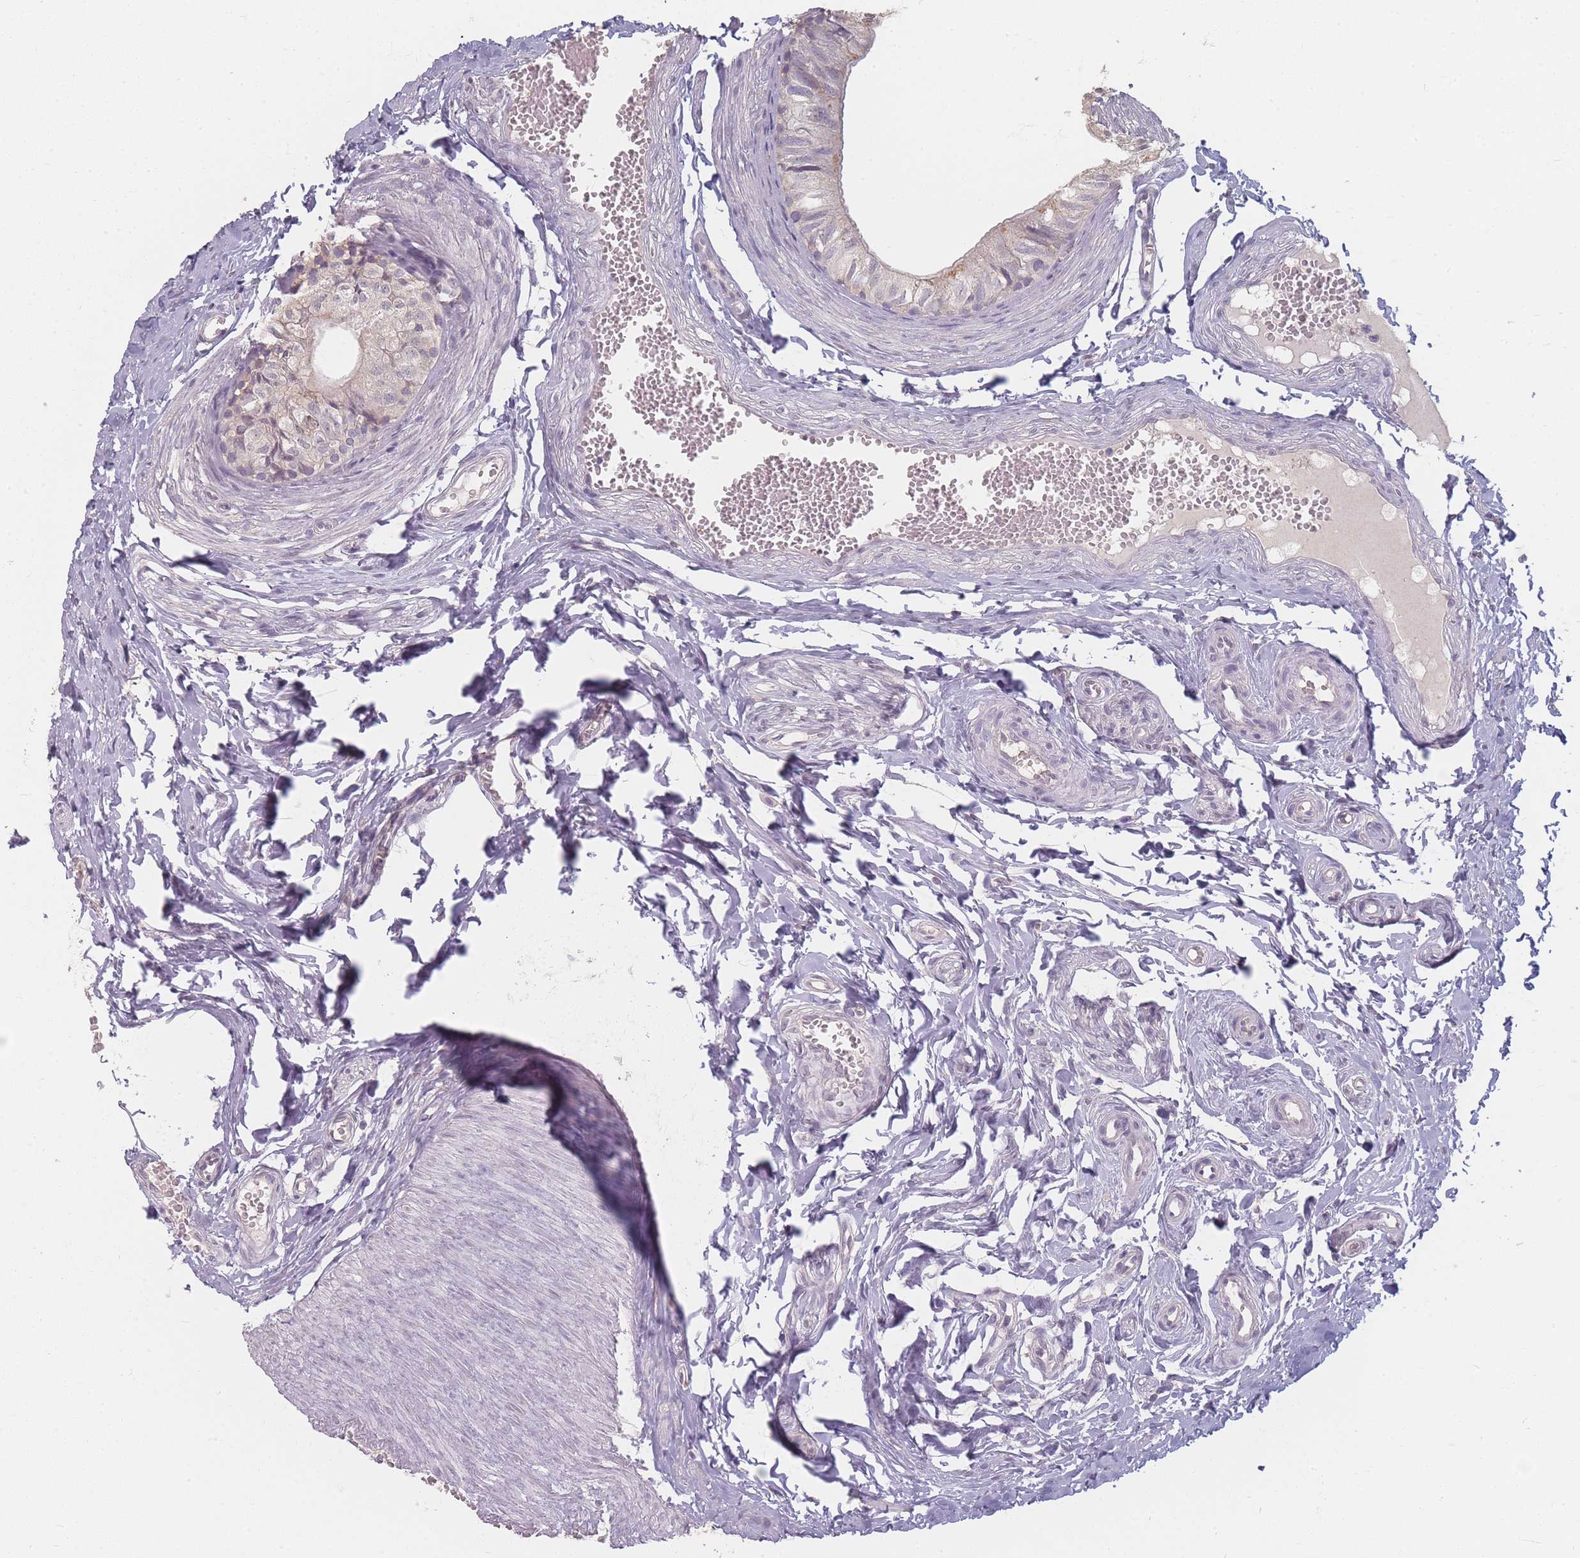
{"staining": {"intensity": "negative", "quantity": "none", "location": "none"}, "tissue": "epididymis", "cell_type": "Glandular cells", "image_type": "normal", "snomed": [{"axis": "morphology", "description": "Normal tissue, NOS"}, {"axis": "topography", "description": "Epididymis"}], "caption": "A high-resolution micrograph shows immunohistochemistry (IHC) staining of benign epididymis, which displays no significant expression in glandular cells.", "gene": "RFTN1", "patient": {"sex": "male", "age": 37}}